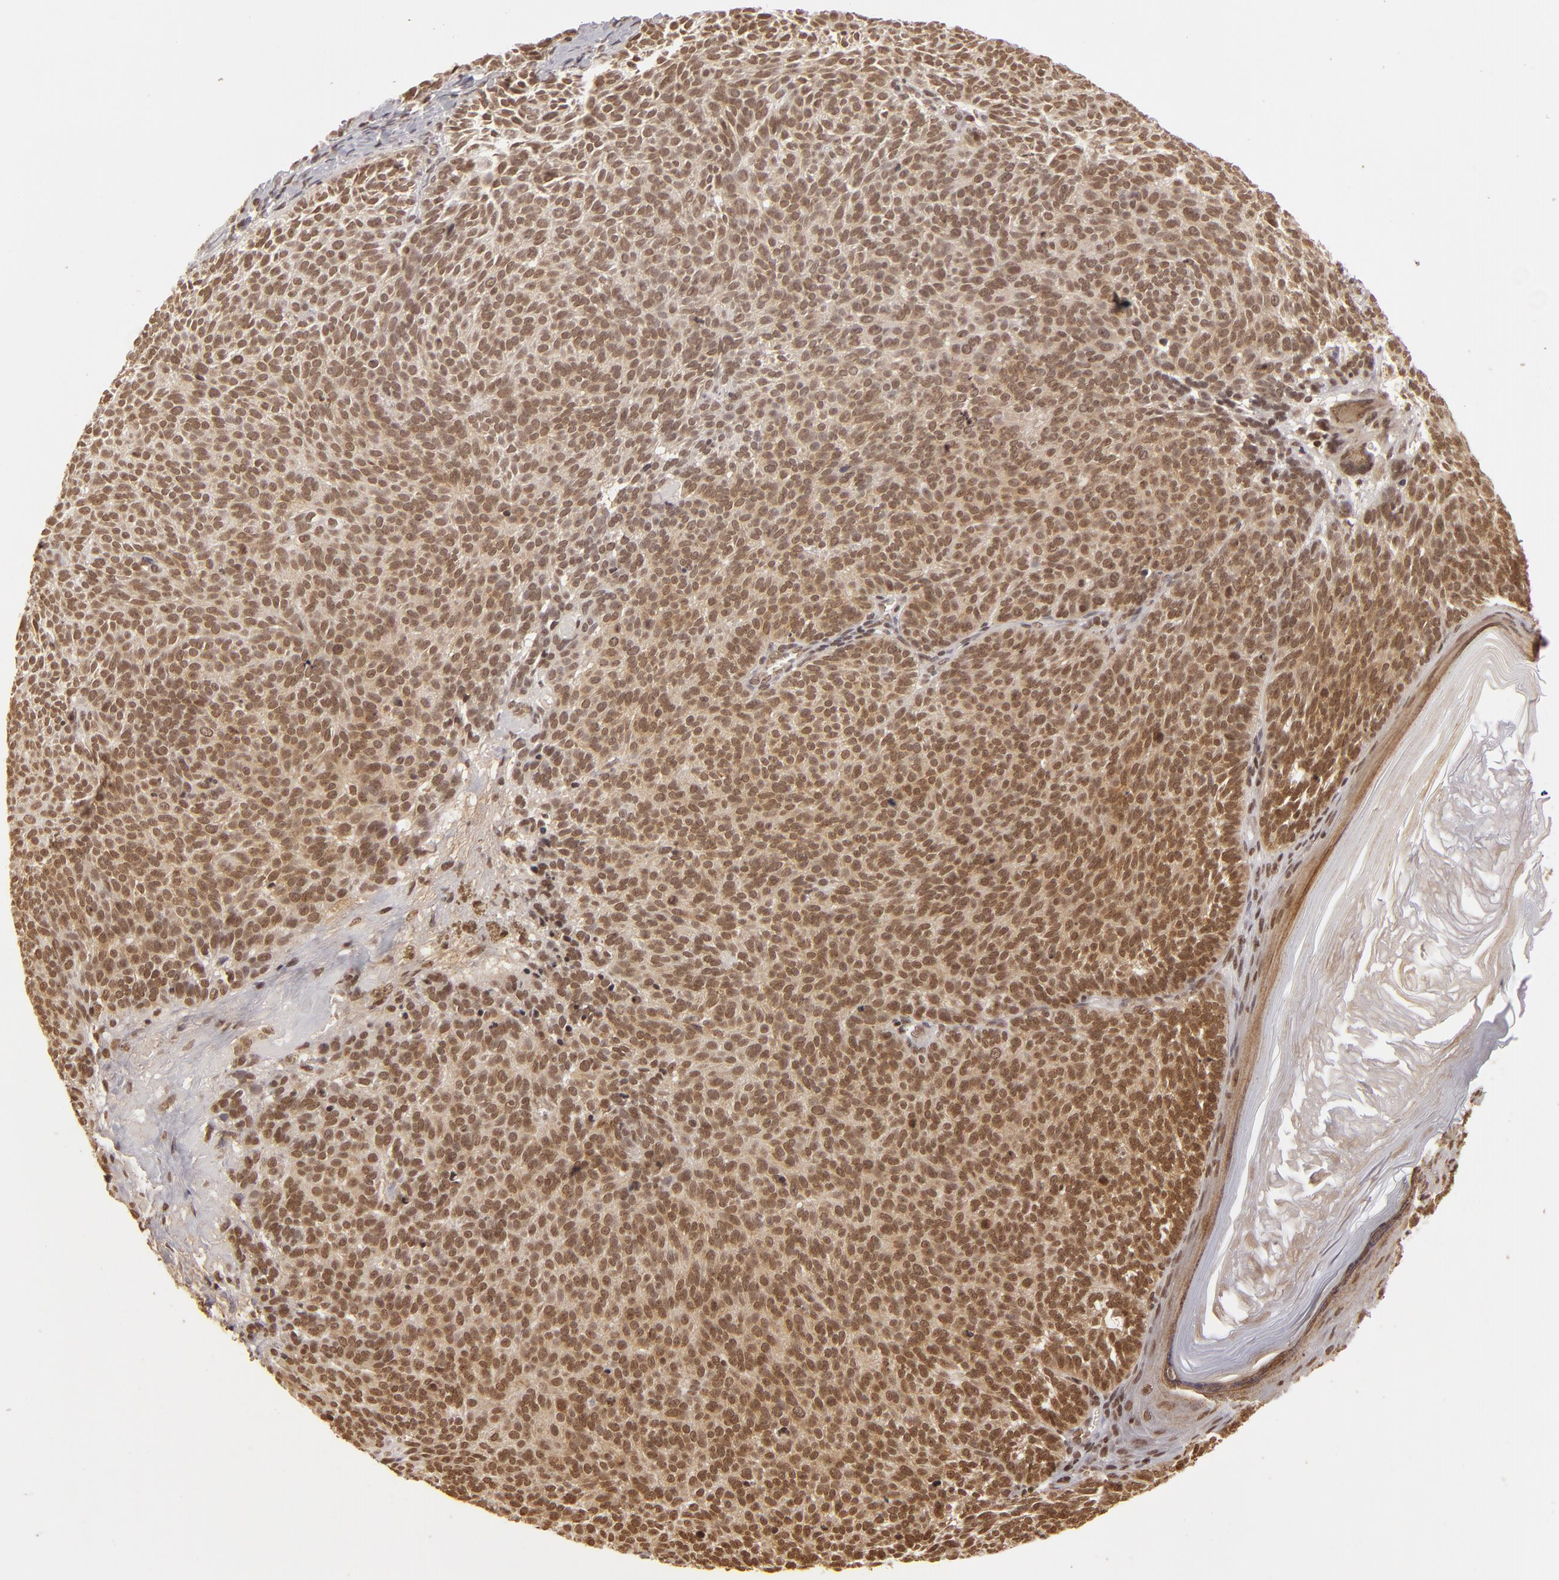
{"staining": {"intensity": "strong", "quantity": ">75%", "location": "nuclear"}, "tissue": "skin cancer", "cell_type": "Tumor cells", "image_type": "cancer", "snomed": [{"axis": "morphology", "description": "Basal cell carcinoma"}, {"axis": "topography", "description": "Skin"}], "caption": "Immunohistochemical staining of skin cancer (basal cell carcinoma) exhibits high levels of strong nuclear protein expression in about >75% of tumor cells.", "gene": "CUL3", "patient": {"sex": "male", "age": 63}}